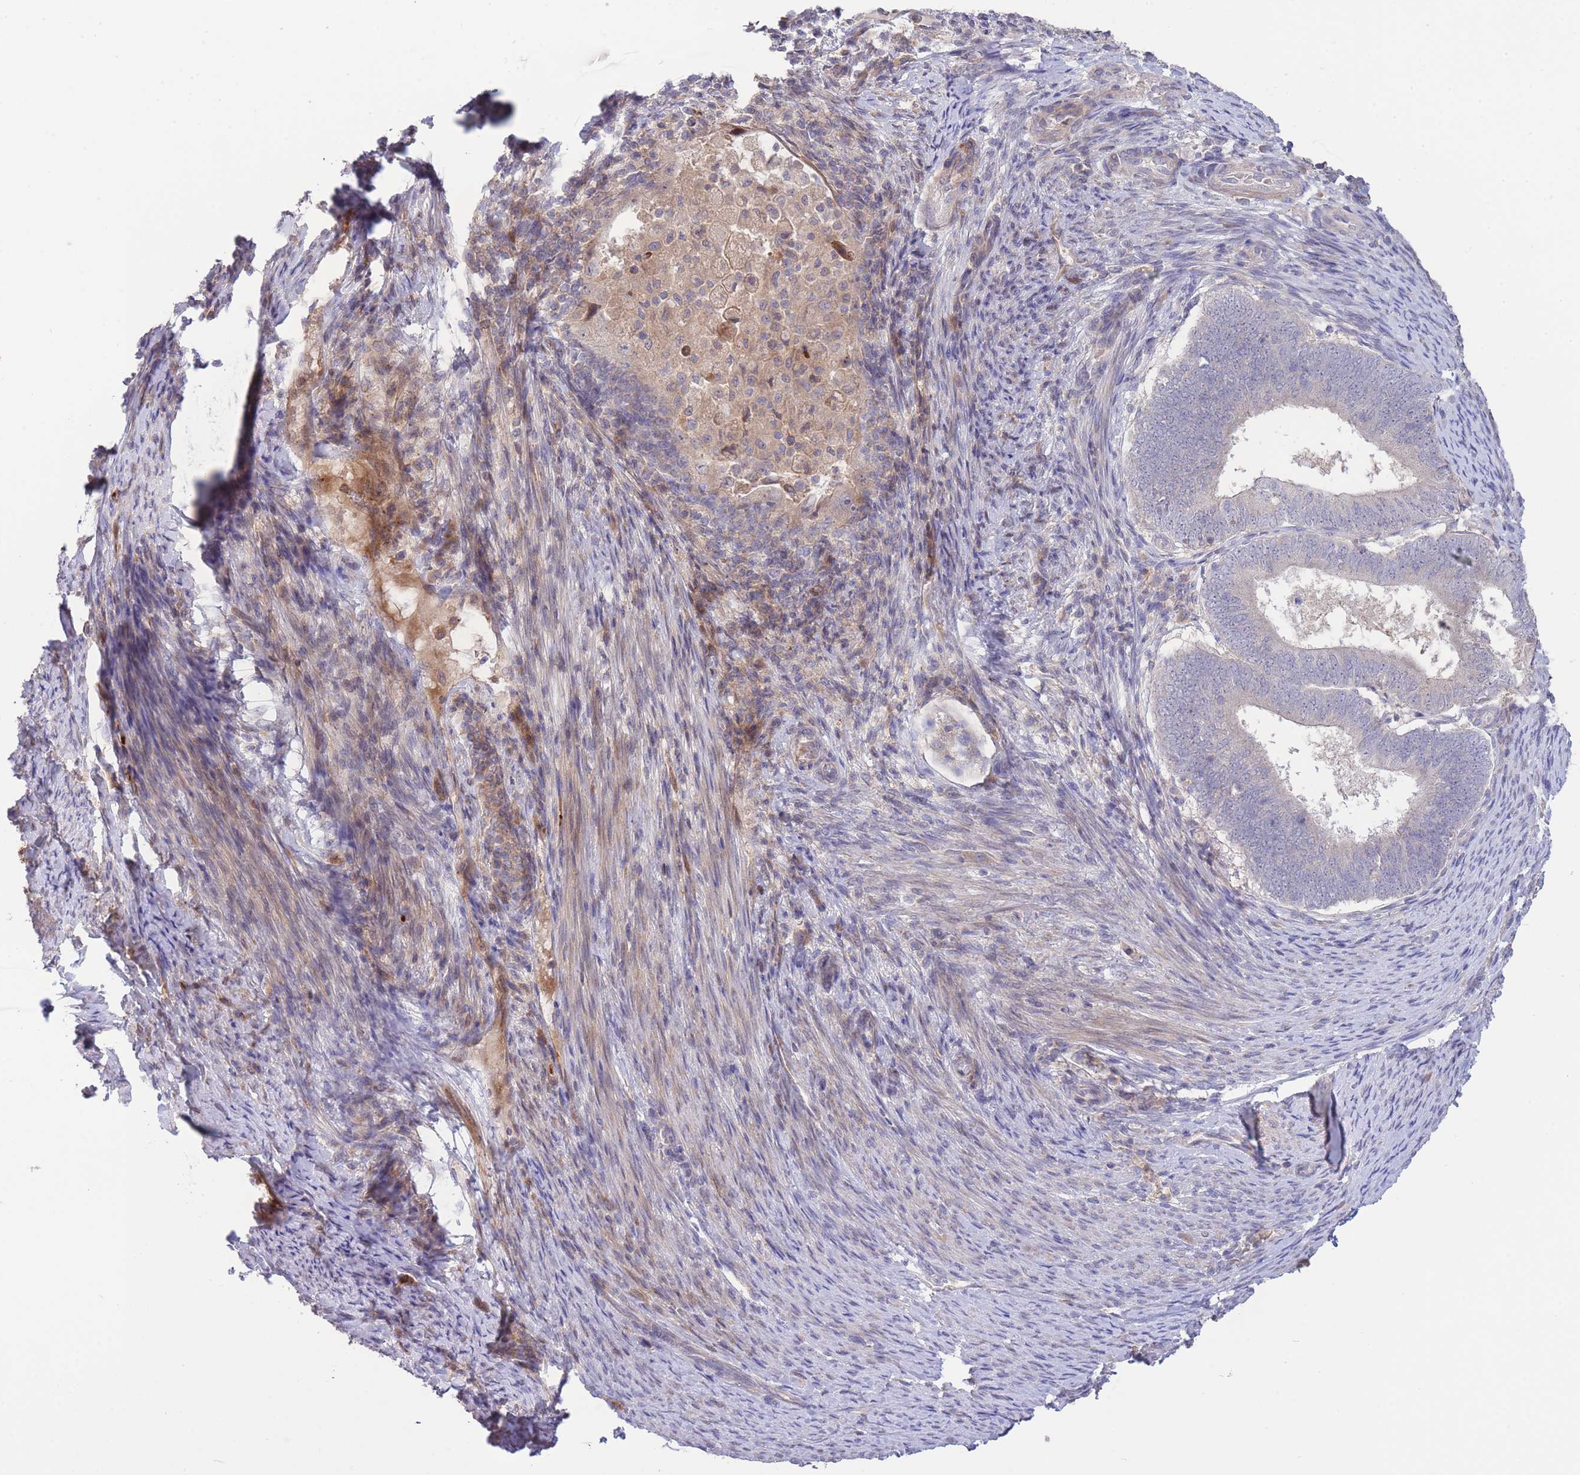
{"staining": {"intensity": "weak", "quantity": "<25%", "location": "cytoplasmic/membranous"}, "tissue": "endometrial cancer", "cell_type": "Tumor cells", "image_type": "cancer", "snomed": [{"axis": "morphology", "description": "Adenocarcinoma, NOS"}, {"axis": "topography", "description": "Endometrium"}], "caption": "Immunohistochemistry (IHC) image of neoplastic tissue: endometrial cancer stained with DAB reveals no significant protein staining in tumor cells.", "gene": "ZNF304", "patient": {"sex": "female", "age": 70}}